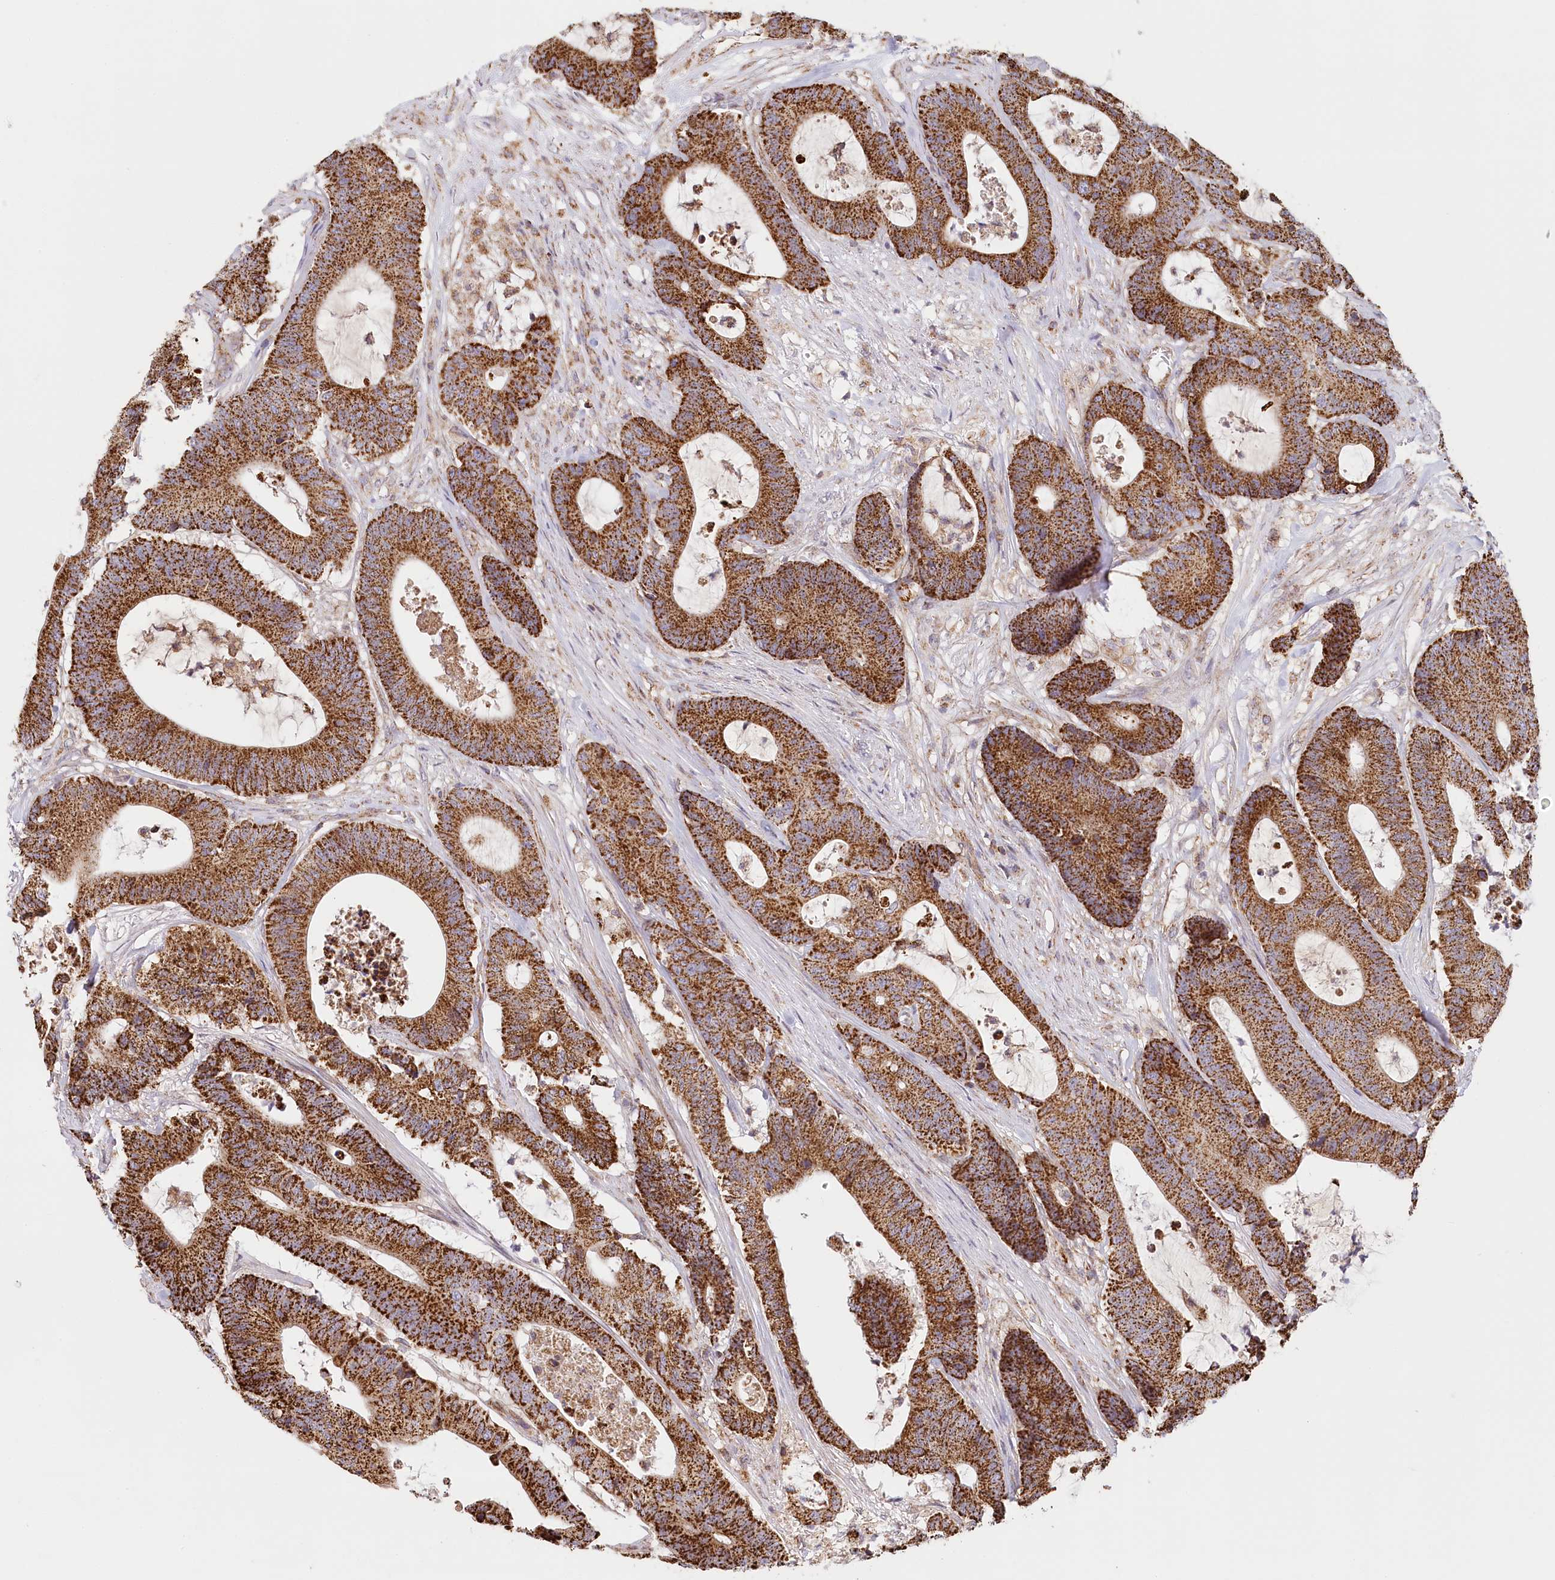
{"staining": {"intensity": "strong", "quantity": ">75%", "location": "cytoplasmic/membranous"}, "tissue": "colorectal cancer", "cell_type": "Tumor cells", "image_type": "cancer", "snomed": [{"axis": "morphology", "description": "Adenocarcinoma, NOS"}, {"axis": "topography", "description": "Colon"}], "caption": "An IHC image of neoplastic tissue is shown. Protein staining in brown highlights strong cytoplasmic/membranous positivity in colorectal cancer within tumor cells.", "gene": "UMPS", "patient": {"sex": "female", "age": 84}}